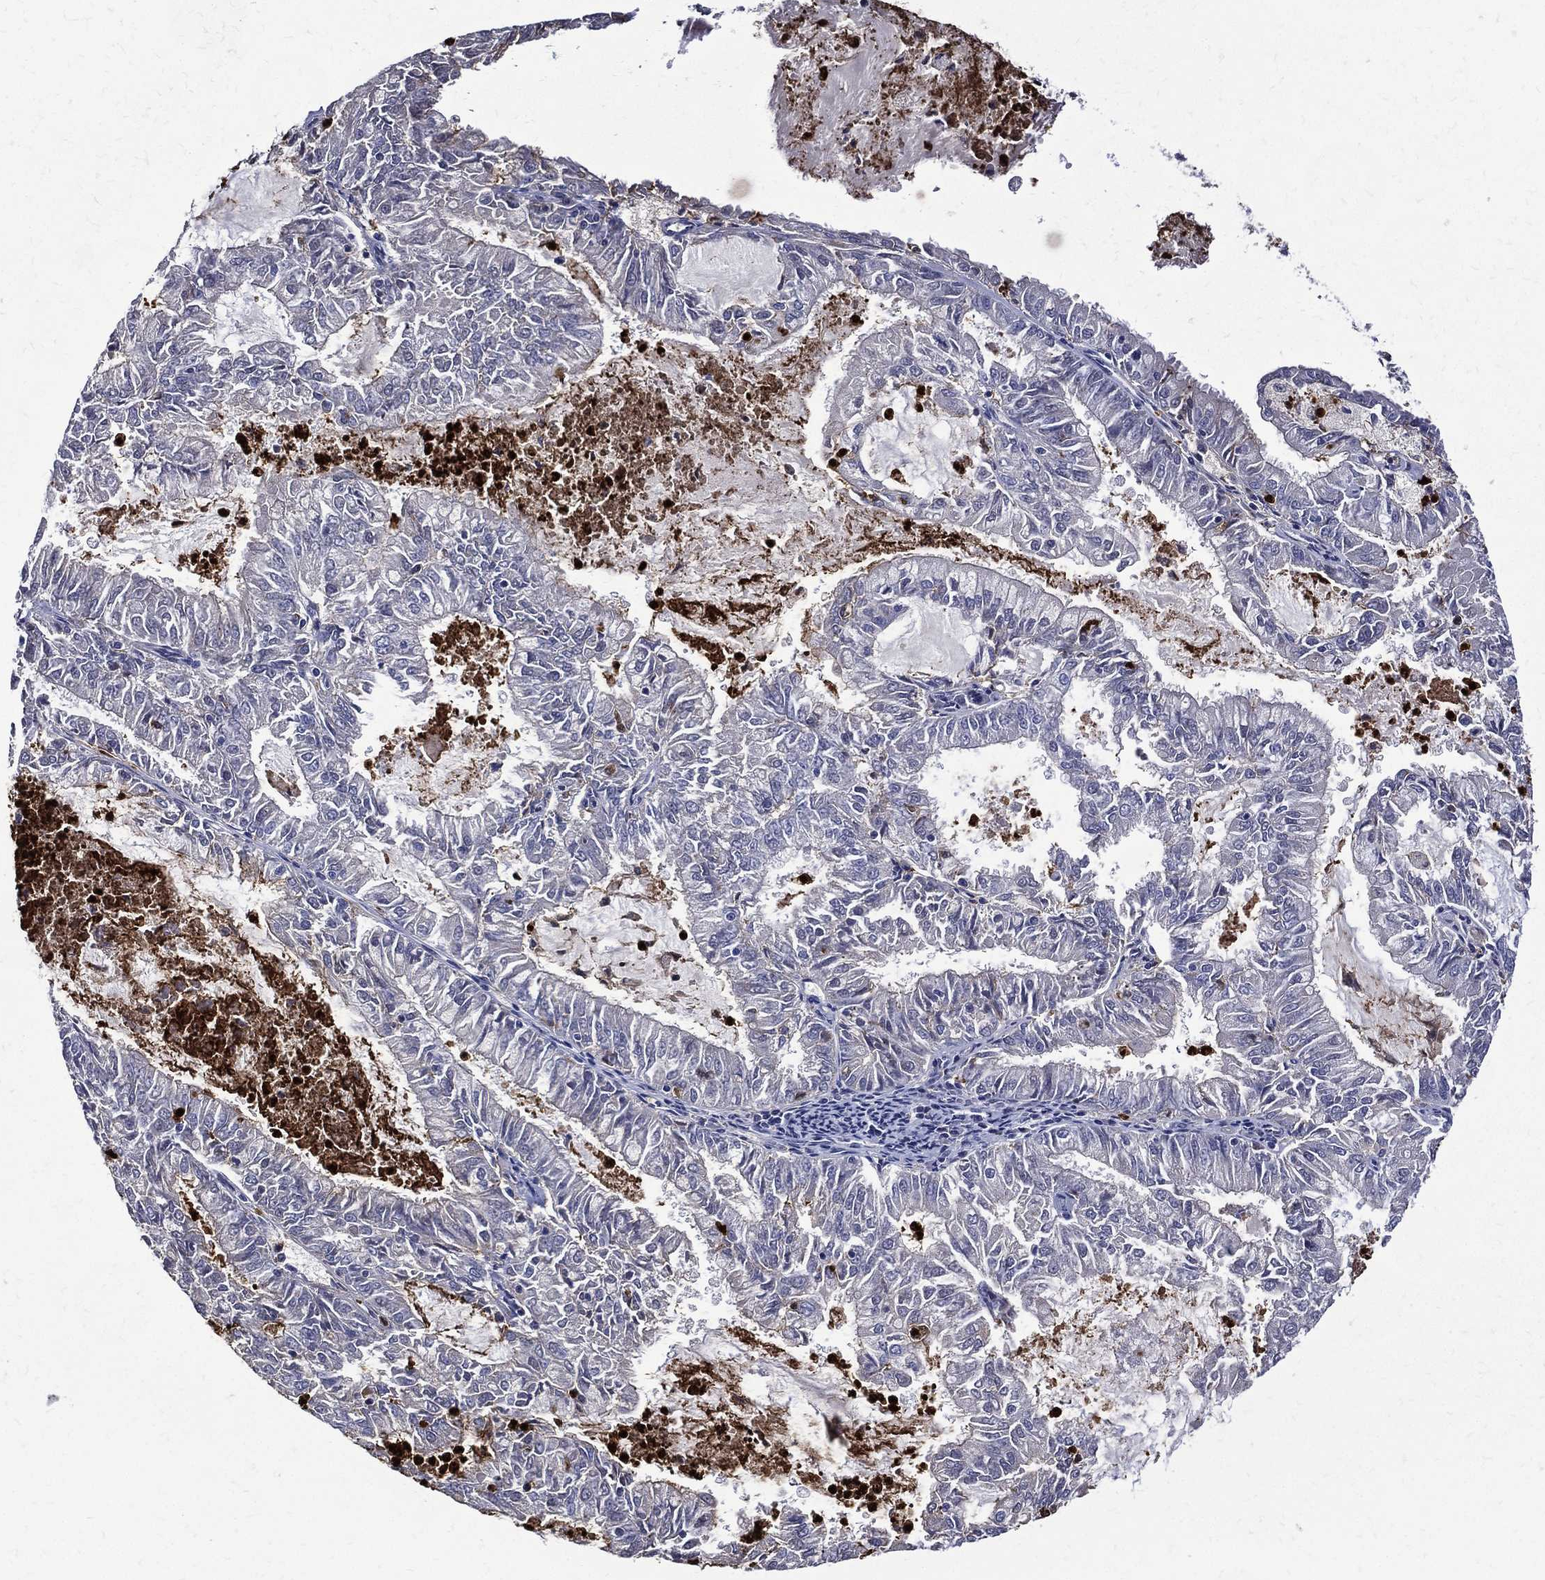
{"staining": {"intensity": "negative", "quantity": "none", "location": "none"}, "tissue": "endometrial cancer", "cell_type": "Tumor cells", "image_type": "cancer", "snomed": [{"axis": "morphology", "description": "Adenocarcinoma, NOS"}, {"axis": "topography", "description": "Endometrium"}], "caption": "Endometrial cancer (adenocarcinoma) was stained to show a protein in brown. There is no significant staining in tumor cells.", "gene": "GPR171", "patient": {"sex": "female", "age": 57}}